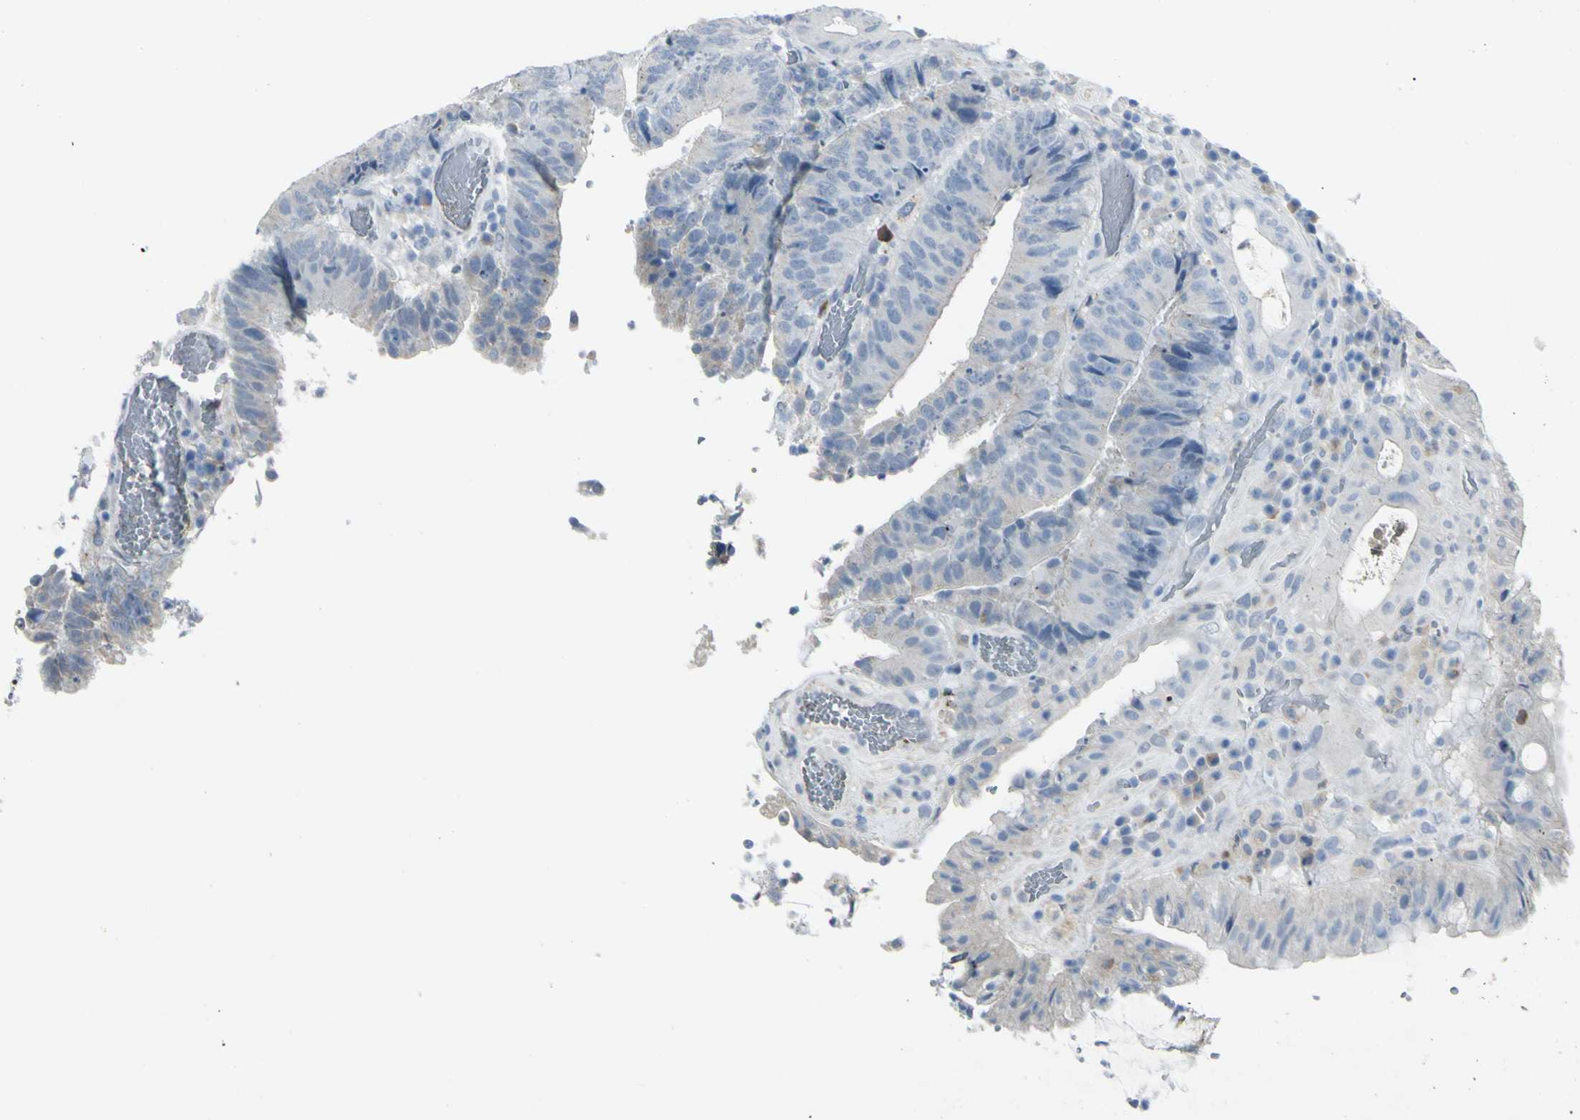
{"staining": {"intensity": "negative", "quantity": "none", "location": "none"}, "tissue": "colorectal cancer", "cell_type": "Tumor cells", "image_type": "cancer", "snomed": [{"axis": "morphology", "description": "Adenocarcinoma, NOS"}, {"axis": "topography", "description": "Rectum"}], "caption": "Immunohistochemistry (IHC) histopathology image of neoplastic tissue: colorectal adenocarcinoma stained with DAB (3,3'-diaminobenzidine) exhibits no significant protein staining in tumor cells.", "gene": "ZNF557", "patient": {"sex": "male", "age": 72}}